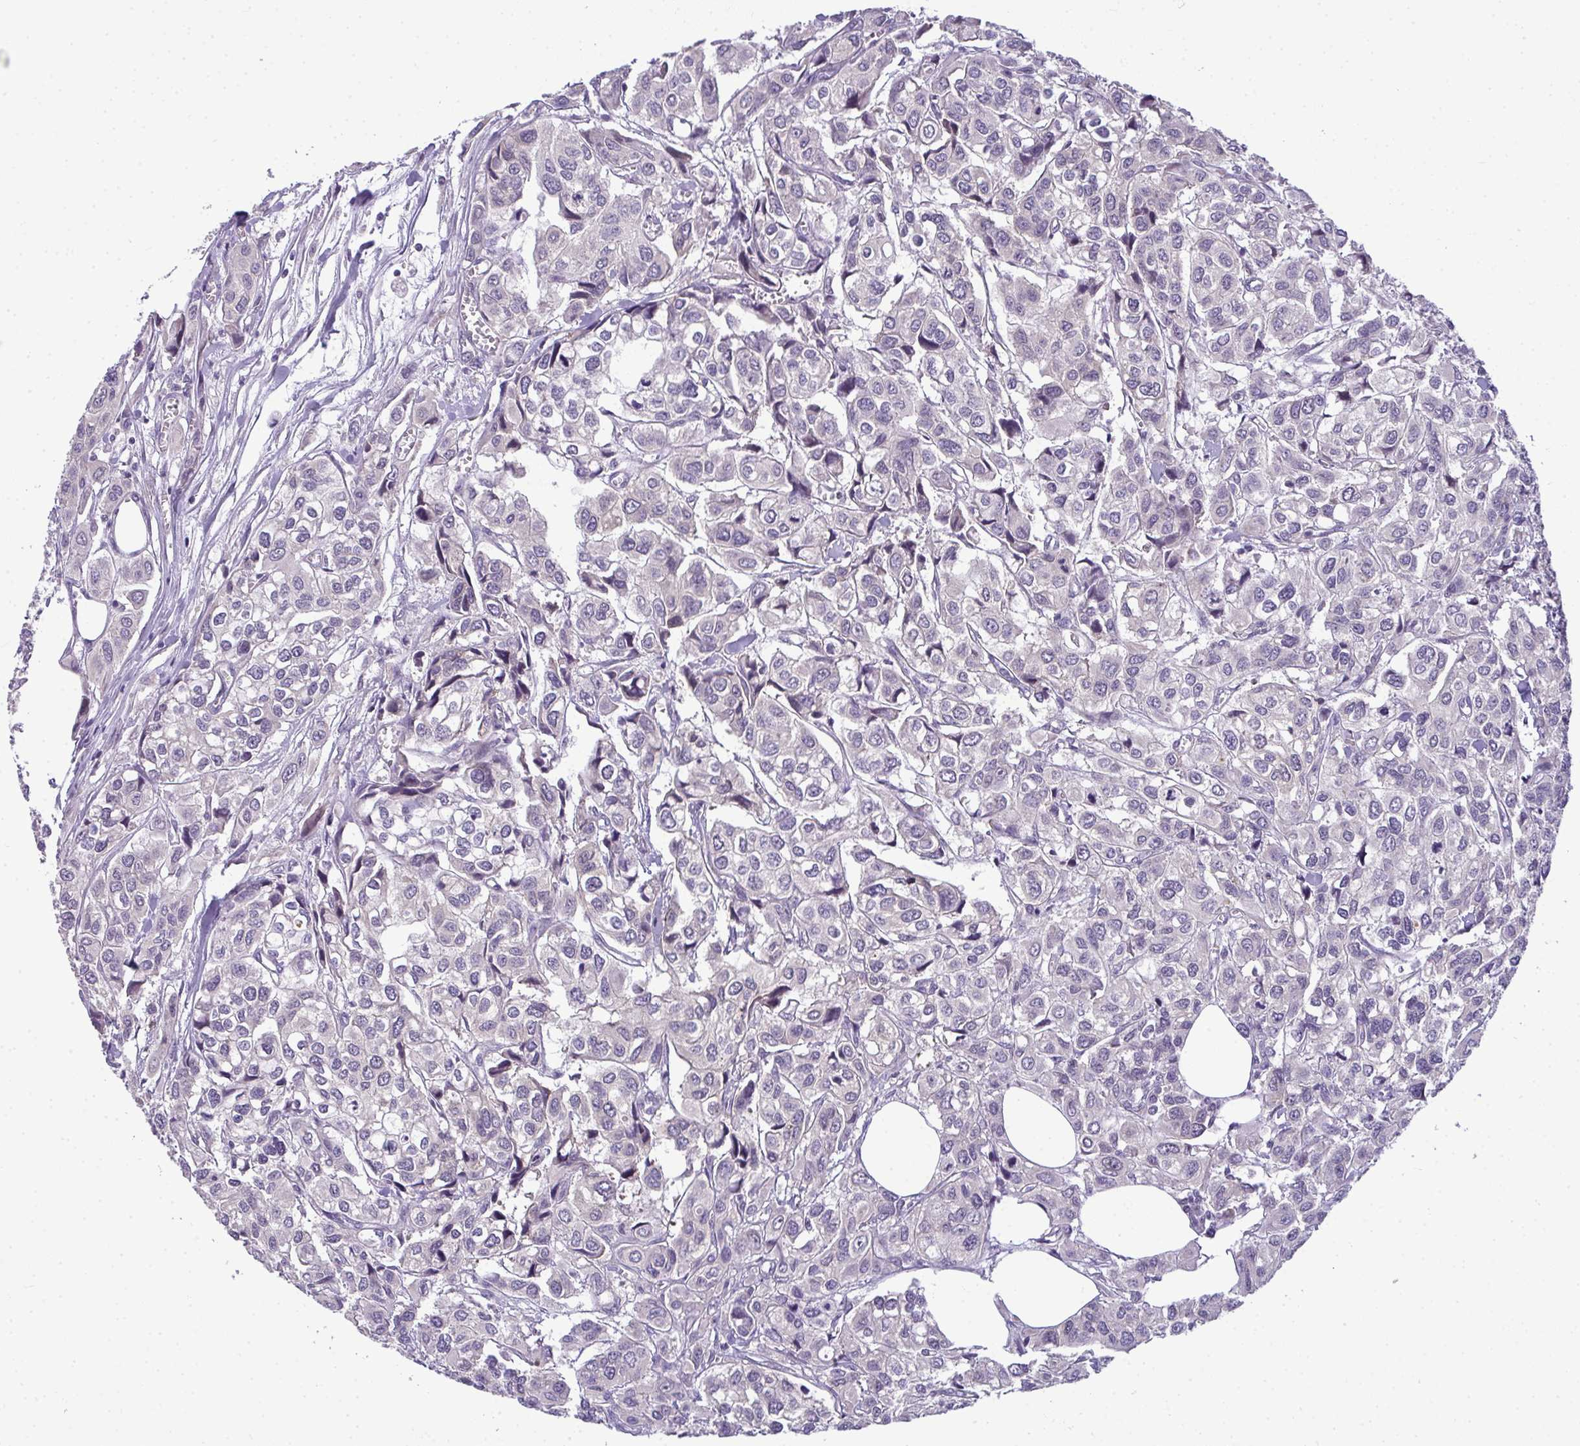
{"staining": {"intensity": "negative", "quantity": "none", "location": "none"}, "tissue": "urothelial cancer", "cell_type": "Tumor cells", "image_type": "cancer", "snomed": [{"axis": "morphology", "description": "Urothelial carcinoma, High grade"}, {"axis": "topography", "description": "Urinary bladder"}], "caption": "The image reveals no significant expression in tumor cells of urothelial cancer.", "gene": "NT5C1A", "patient": {"sex": "male", "age": 67}}